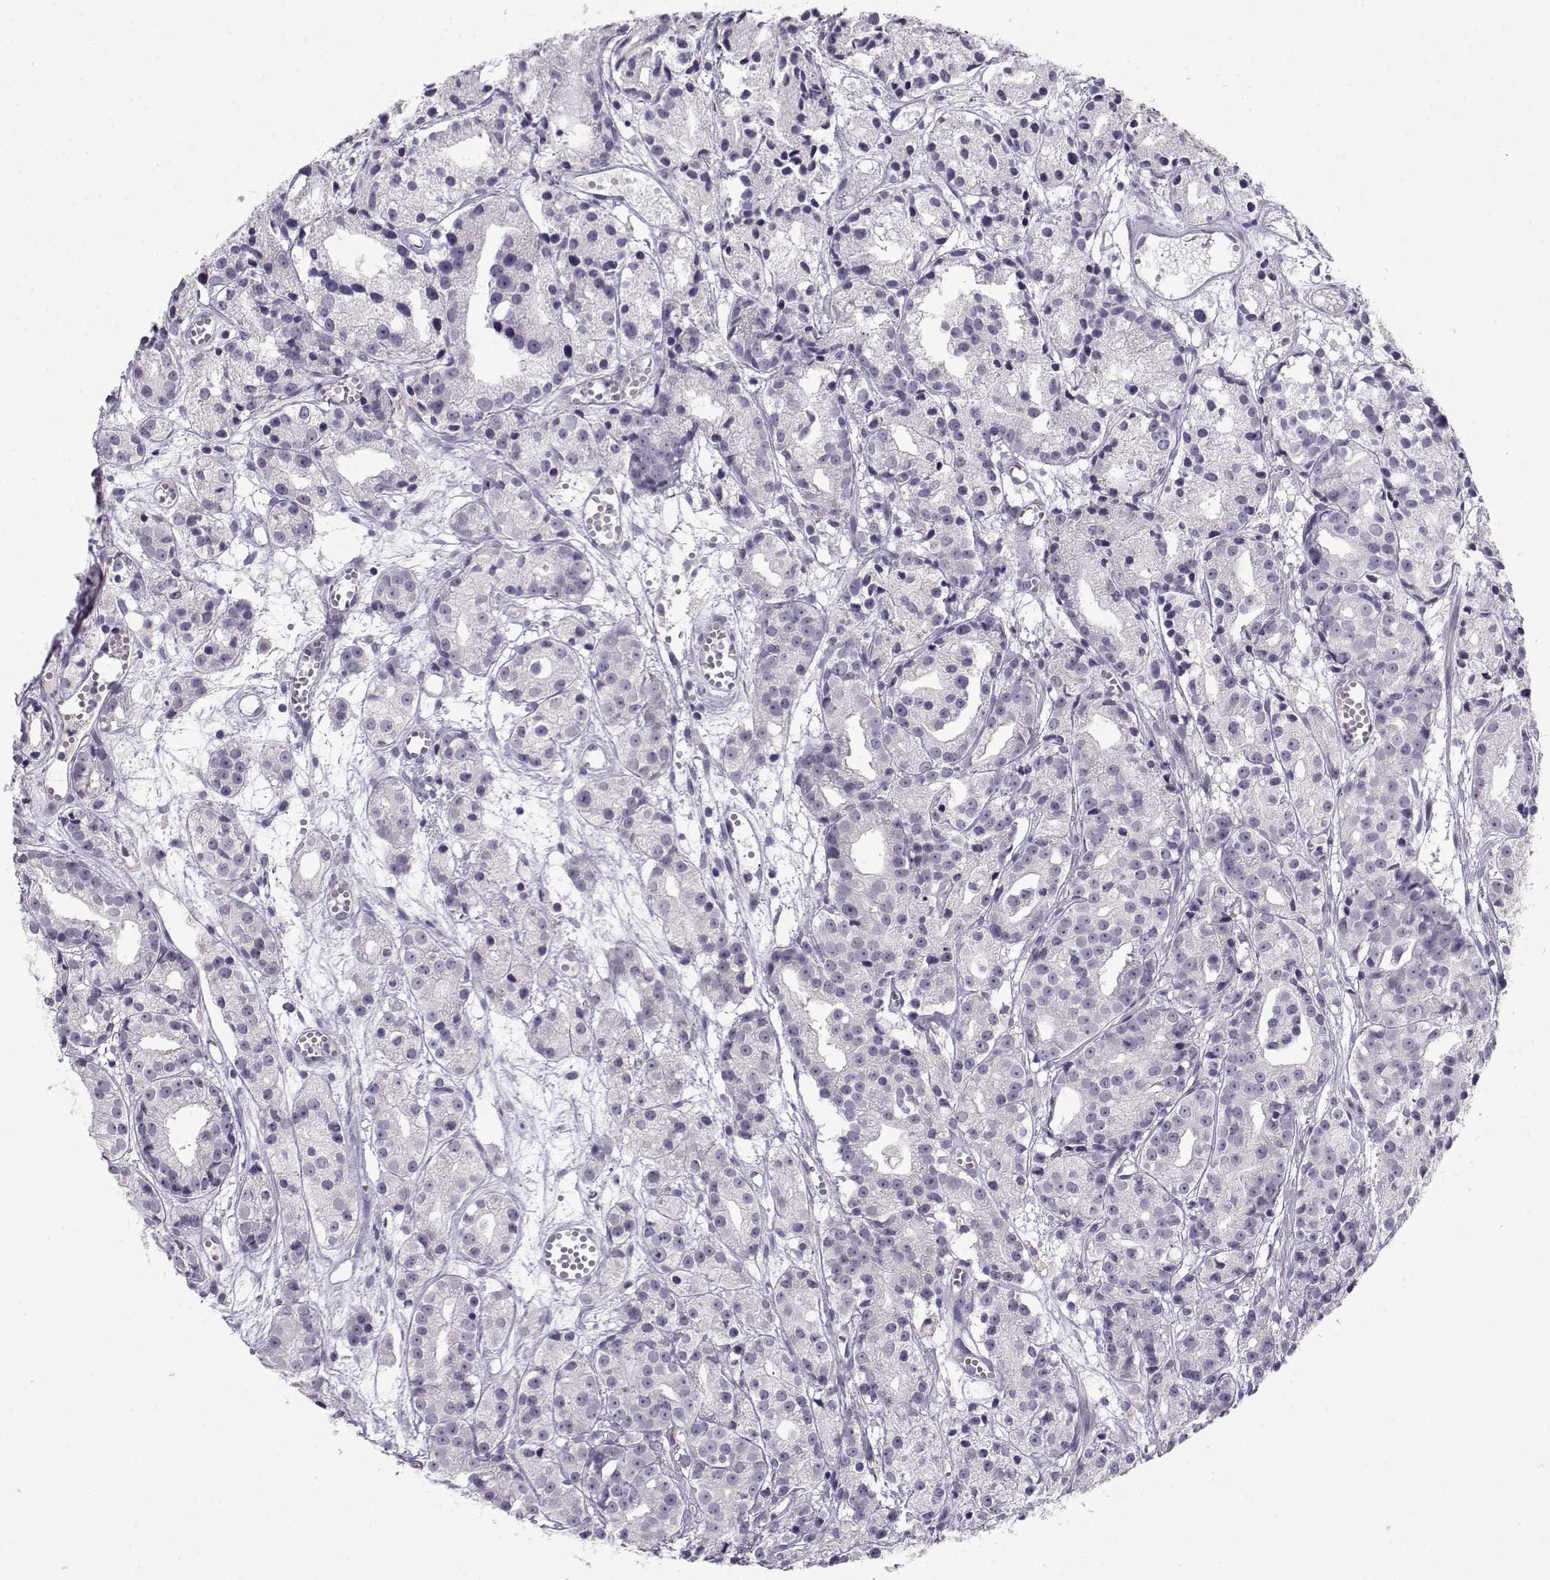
{"staining": {"intensity": "negative", "quantity": "none", "location": "none"}, "tissue": "prostate cancer", "cell_type": "Tumor cells", "image_type": "cancer", "snomed": [{"axis": "morphology", "description": "Adenocarcinoma, Medium grade"}, {"axis": "topography", "description": "Prostate"}], "caption": "Tumor cells are negative for protein expression in human prostate cancer (adenocarcinoma (medium-grade)).", "gene": "C16orf86", "patient": {"sex": "male", "age": 74}}